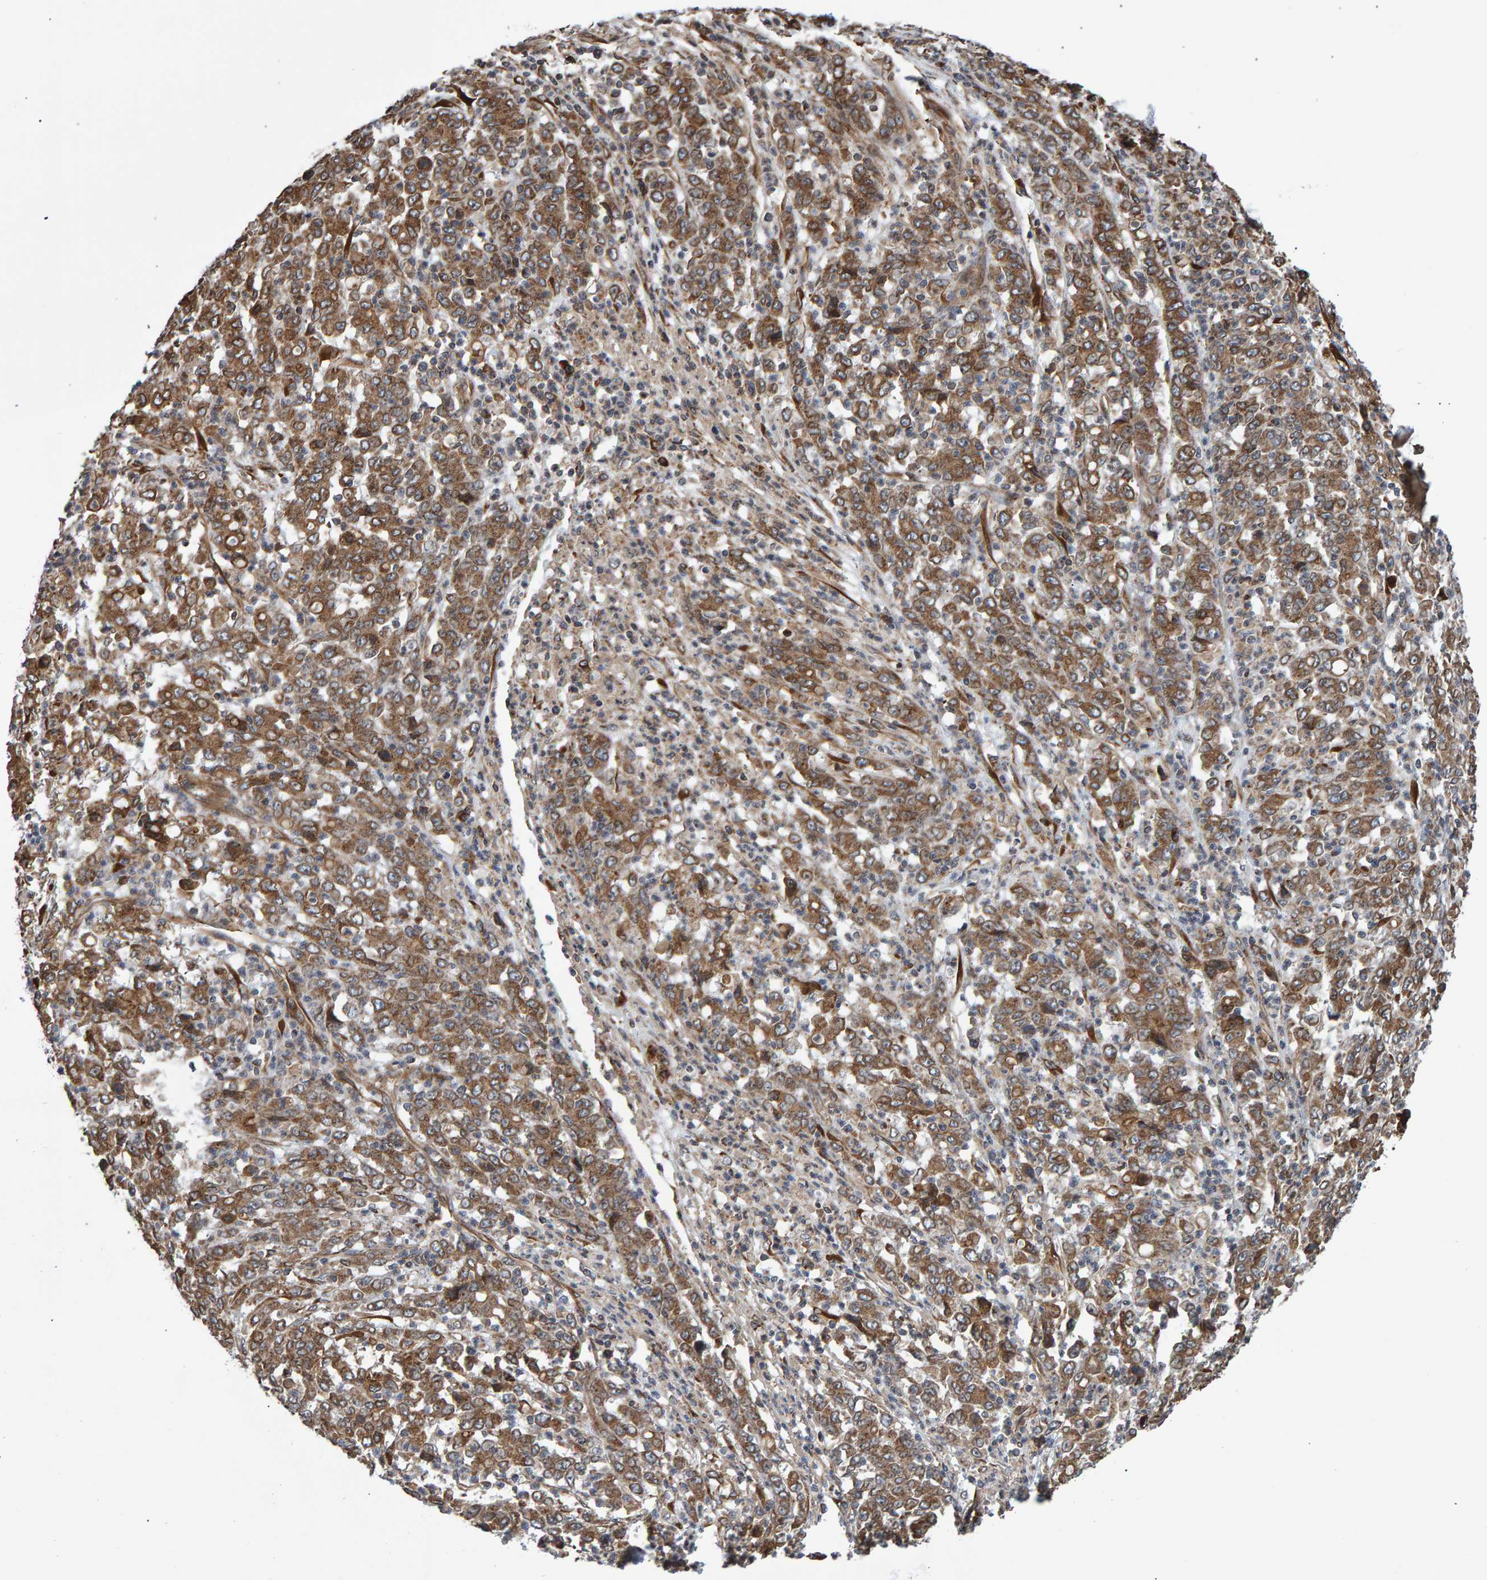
{"staining": {"intensity": "moderate", "quantity": ">75%", "location": "cytoplasmic/membranous"}, "tissue": "stomach cancer", "cell_type": "Tumor cells", "image_type": "cancer", "snomed": [{"axis": "morphology", "description": "Adenocarcinoma, NOS"}, {"axis": "topography", "description": "Stomach, lower"}], "caption": "DAB immunohistochemical staining of human stomach cancer (adenocarcinoma) reveals moderate cytoplasmic/membranous protein expression in about >75% of tumor cells.", "gene": "FAM117A", "patient": {"sex": "female", "age": 71}}